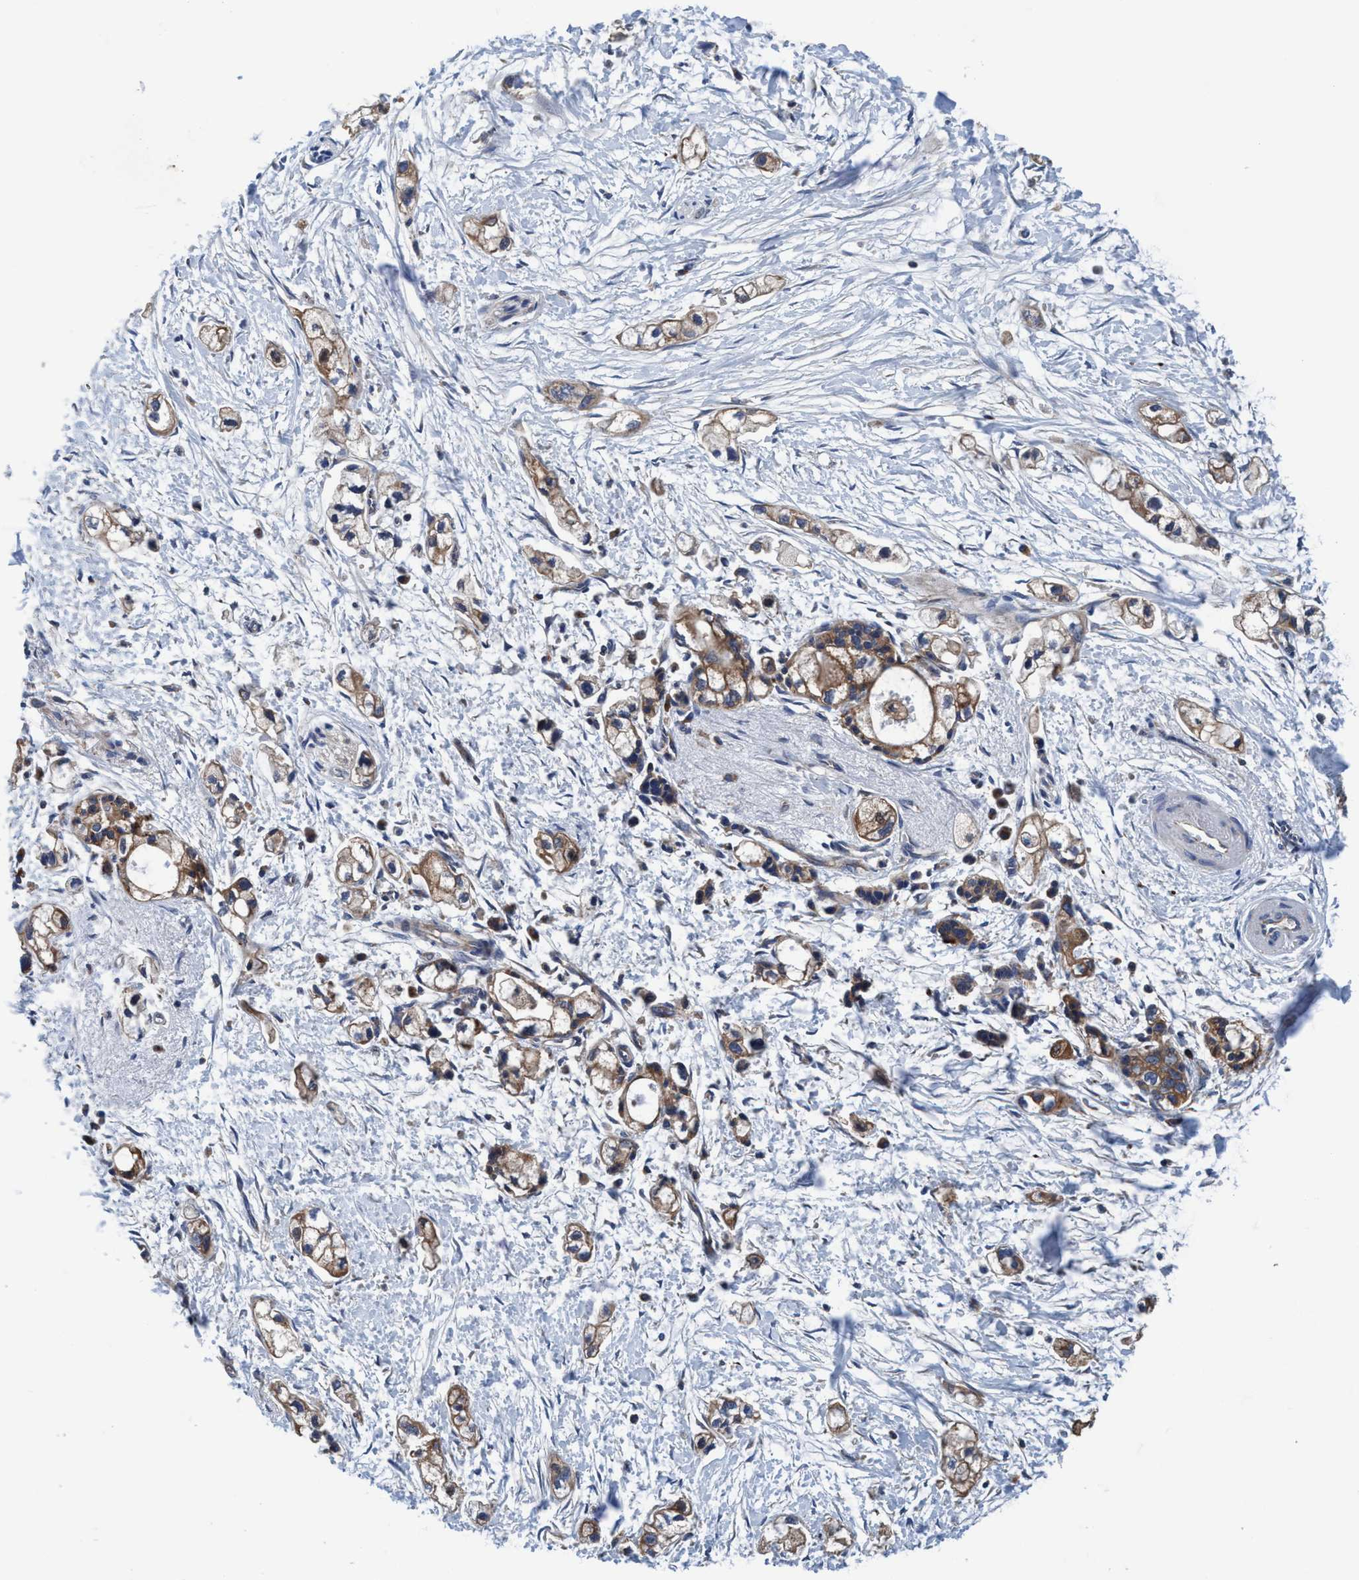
{"staining": {"intensity": "weak", "quantity": ">75%", "location": "cytoplasmic/membranous"}, "tissue": "pancreatic cancer", "cell_type": "Tumor cells", "image_type": "cancer", "snomed": [{"axis": "morphology", "description": "Adenocarcinoma, NOS"}, {"axis": "topography", "description": "Pancreas"}], "caption": "A brown stain highlights weak cytoplasmic/membranous positivity of a protein in human pancreatic cancer (adenocarcinoma) tumor cells.", "gene": "ENDOG", "patient": {"sex": "male", "age": 74}}